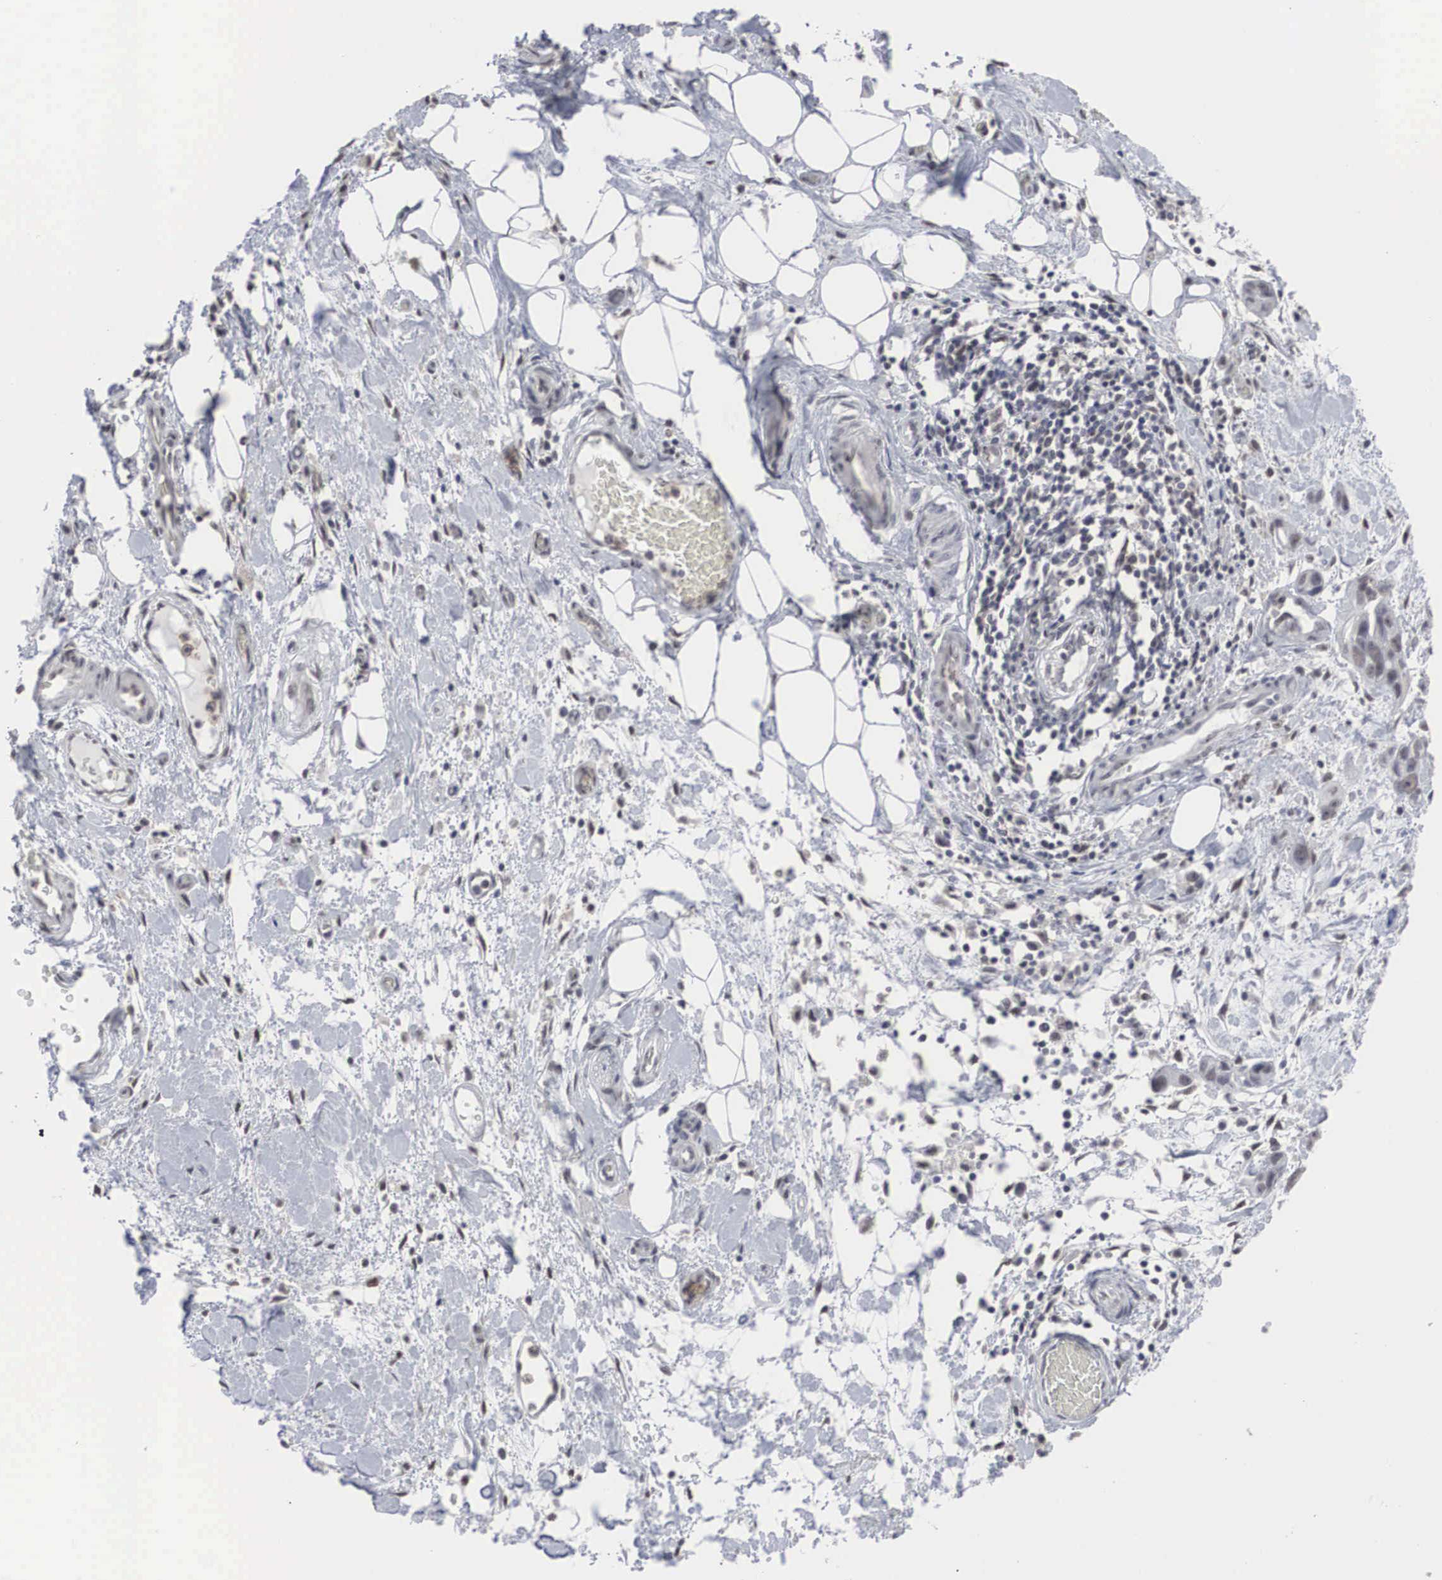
{"staining": {"intensity": "negative", "quantity": "none", "location": "none"}, "tissue": "stomach cancer", "cell_type": "Tumor cells", "image_type": "cancer", "snomed": [{"axis": "morphology", "description": "Adenocarcinoma, NOS"}, {"axis": "topography", "description": "Stomach, upper"}], "caption": "Immunohistochemical staining of human stomach cancer (adenocarcinoma) demonstrates no significant staining in tumor cells.", "gene": "AUTS2", "patient": {"sex": "male", "age": 47}}